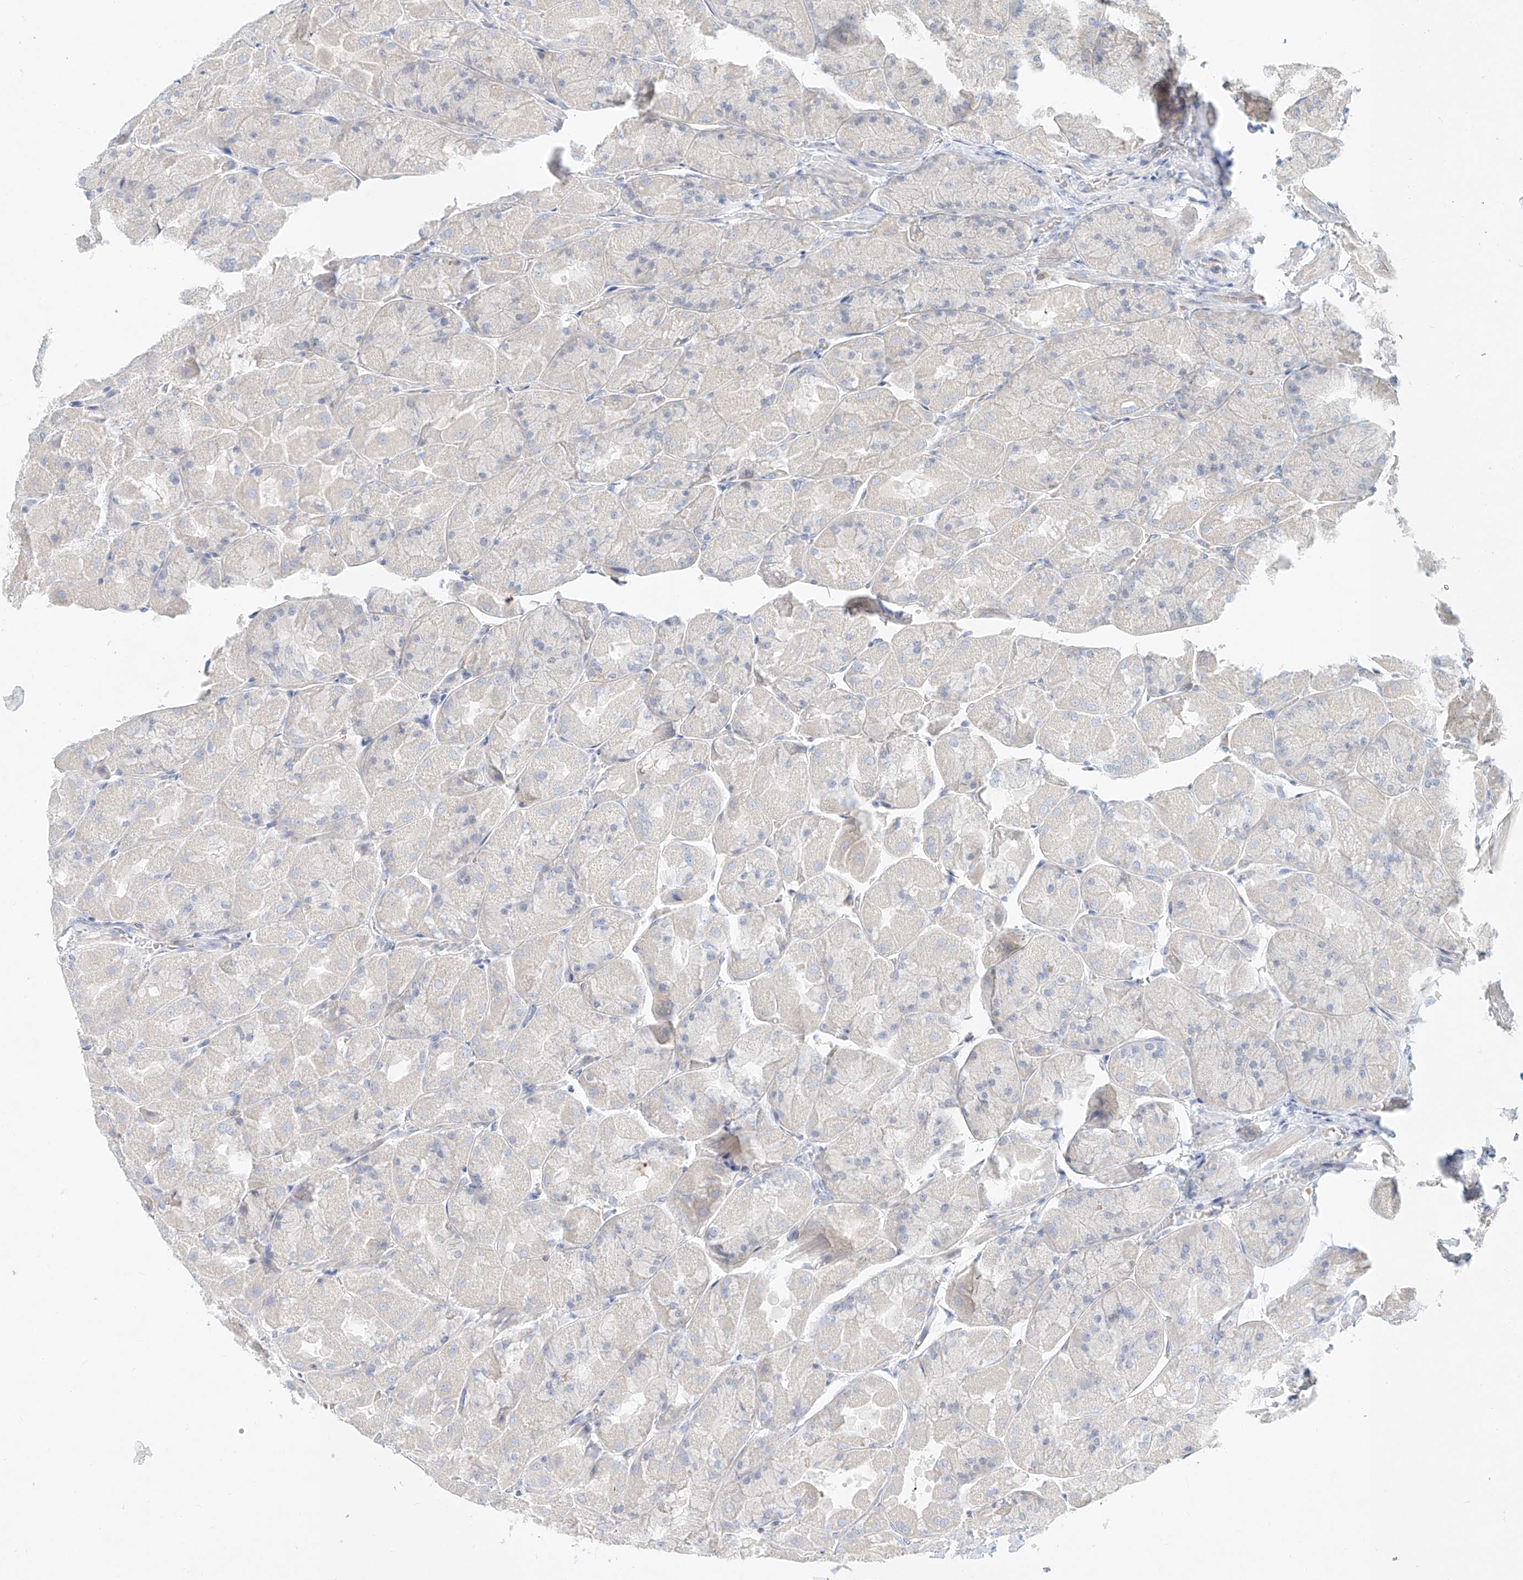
{"staining": {"intensity": "negative", "quantity": "none", "location": "none"}, "tissue": "stomach", "cell_type": "Glandular cells", "image_type": "normal", "snomed": [{"axis": "morphology", "description": "Normal tissue, NOS"}, {"axis": "topography", "description": "Stomach"}], "caption": "DAB (3,3'-diaminobenzidine) immunohistochemical staining of unremarkable human stomach displays no significant positivity in glandular cells. (DAB immunohistochemistry, high magnification).", "gene": "SYTL3", "patient": {"sex": "female", "age": 61}}